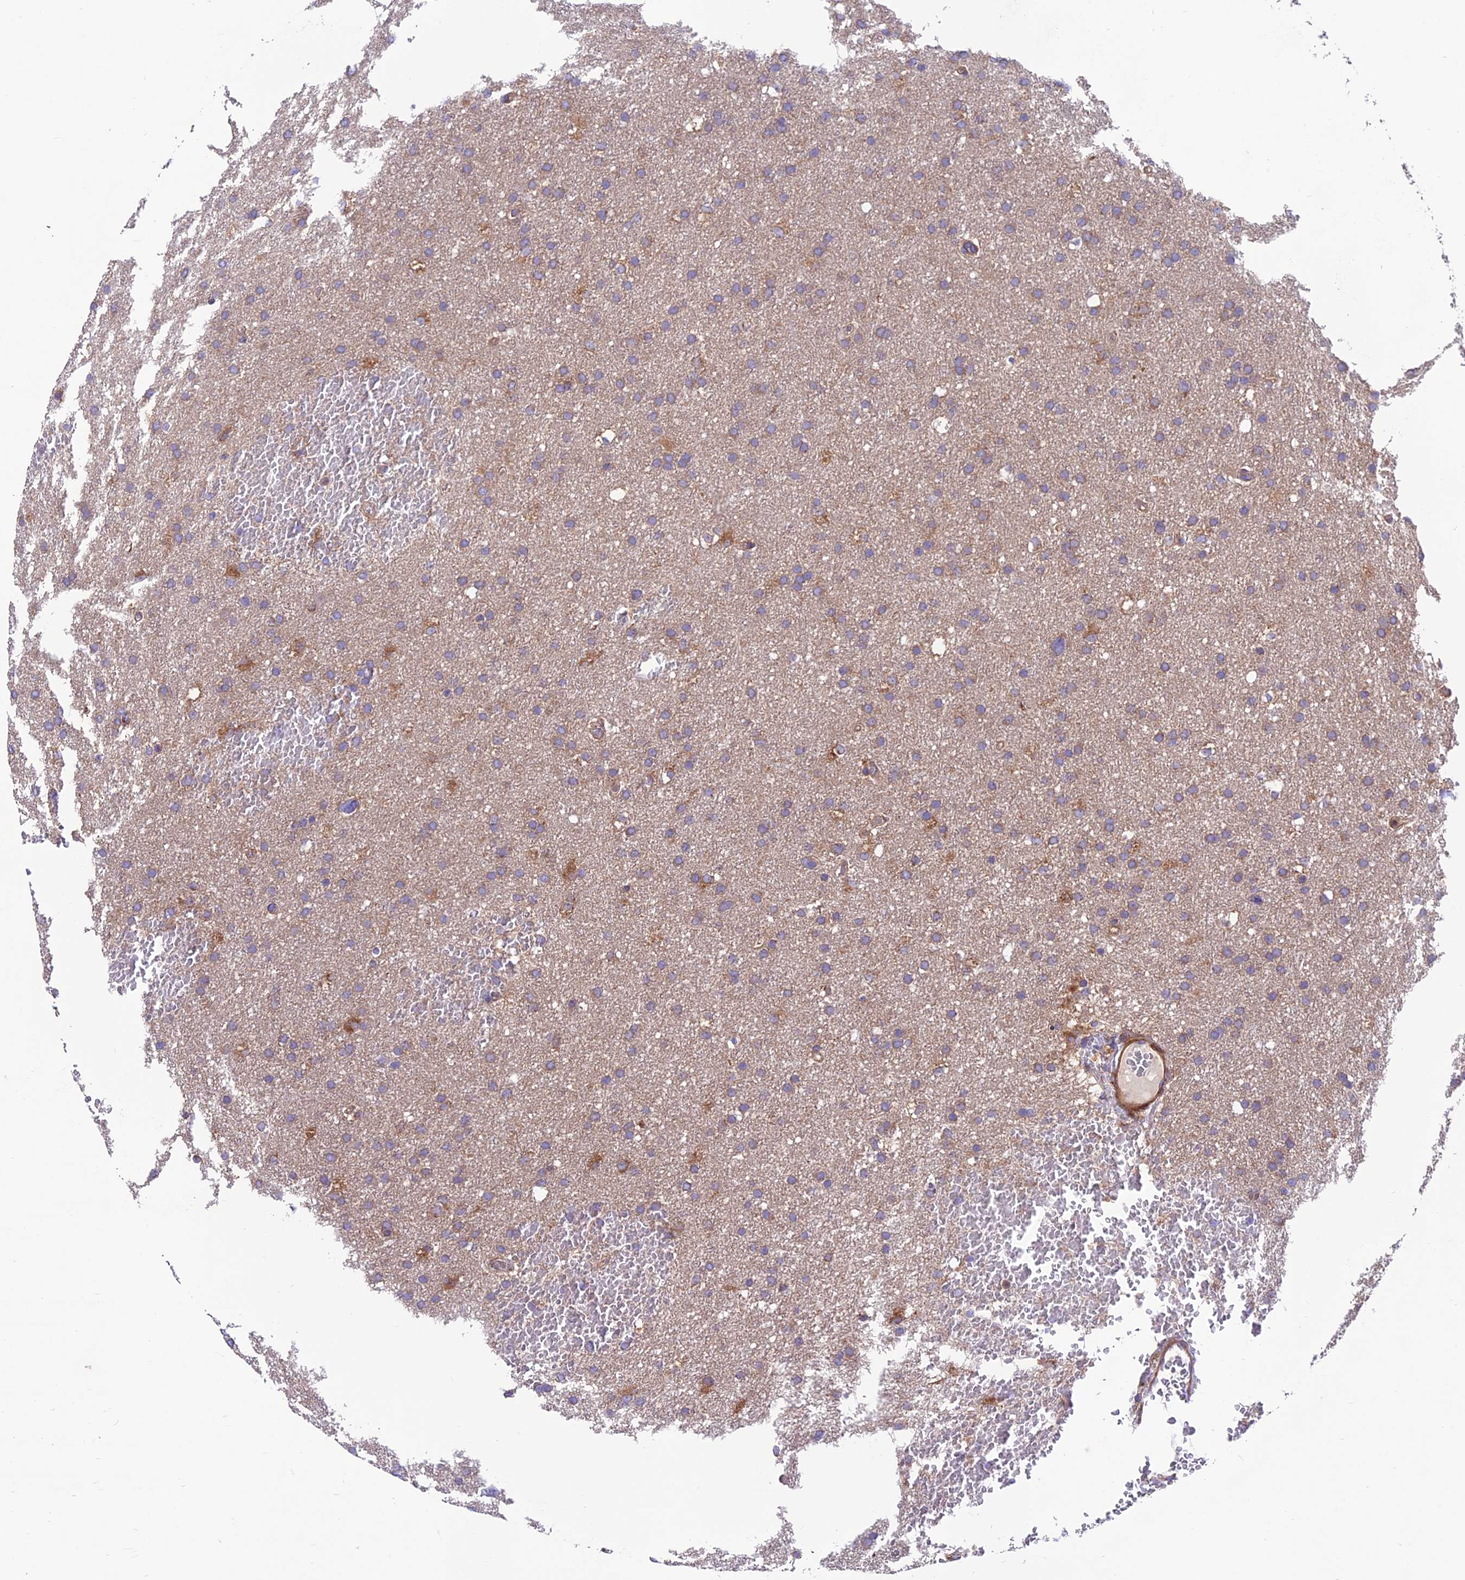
{"staining": {"intensity": "weak", "quantity": "25%-75%", "location": "cytoplasmic/membranous"}, "tissue": "glioma", "cell_type": "Tumor cells", "image_type": "cancer", "snomed": [{"axis": "morphology", "description": "Glioma, malignant, High grade"}, {"axis": "topography", "description": "Cerebral cortex"}], "caption": "This is a histology image of immunohistochemistry (IHC) staining of glioma, which shows weak expression in the cytoplasmic/membranous of tumor cells.", "gene": "VPS16", "patient": {"sex": "female", "age": 36}}